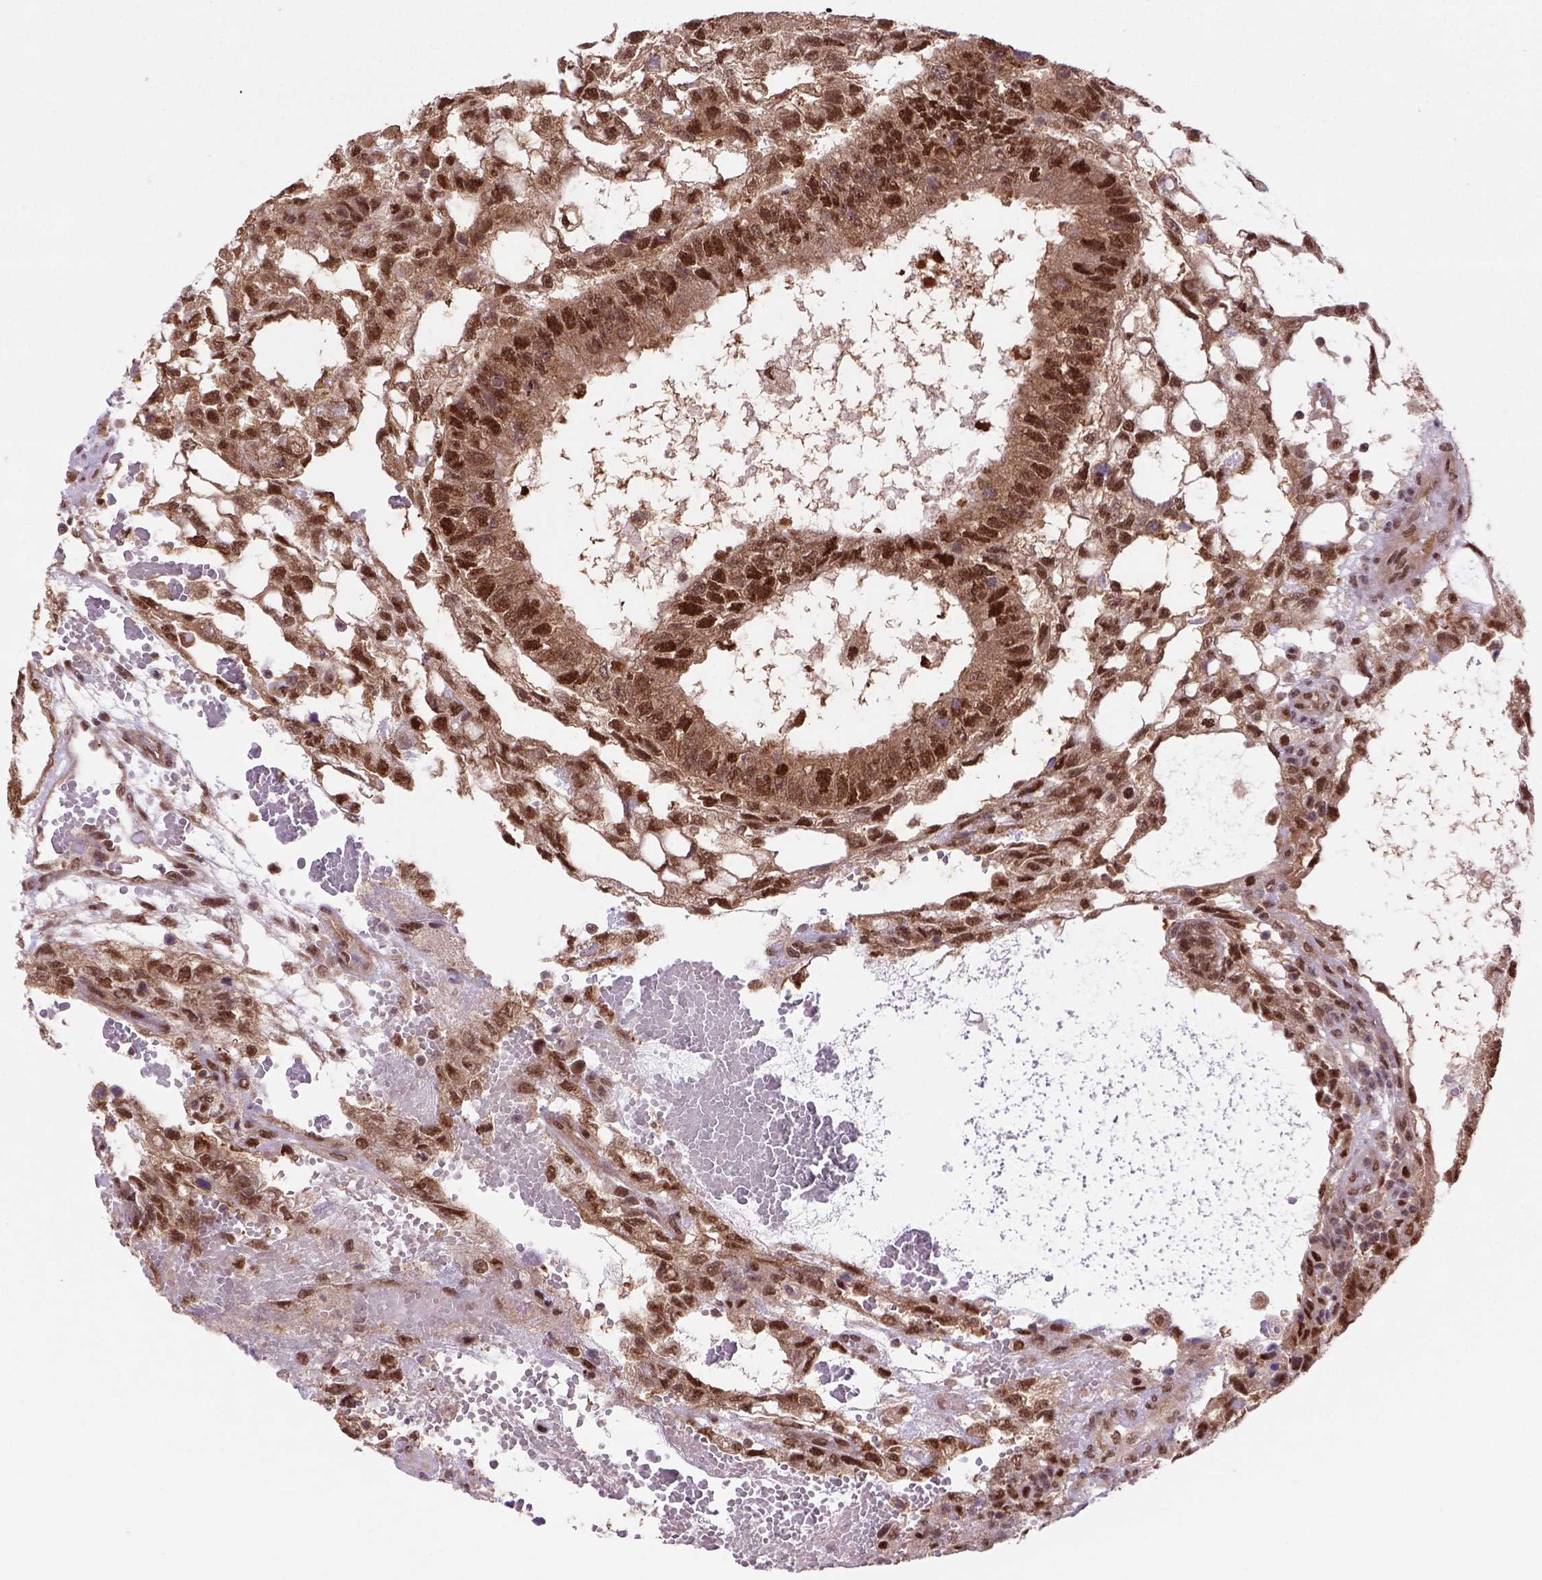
{"staining": {"intensity": "strong", "quantity": ">75%", "location": "cytoplasmic/membranous,nuclear"}, "tissue": "testis cancer", "cell_type": "Tumor cells", "image_type": "cancer", "snomed": [{"axis": "morphology", "description": "Carcinoma, Embryonal, NOS"}, {"axis": "topography", "description": "Testis"}], "caption": "Immunohistochemical staining of human testis cancer shows high levels of strong cytoplasmic/membranous and nuclear protein expression in approximately >75% of tumor cells. The protein is shown in brown color, while the nuclei are stained blue.", "gene": "PSMC2", "patient": {"sex": "male", "age": 32}}